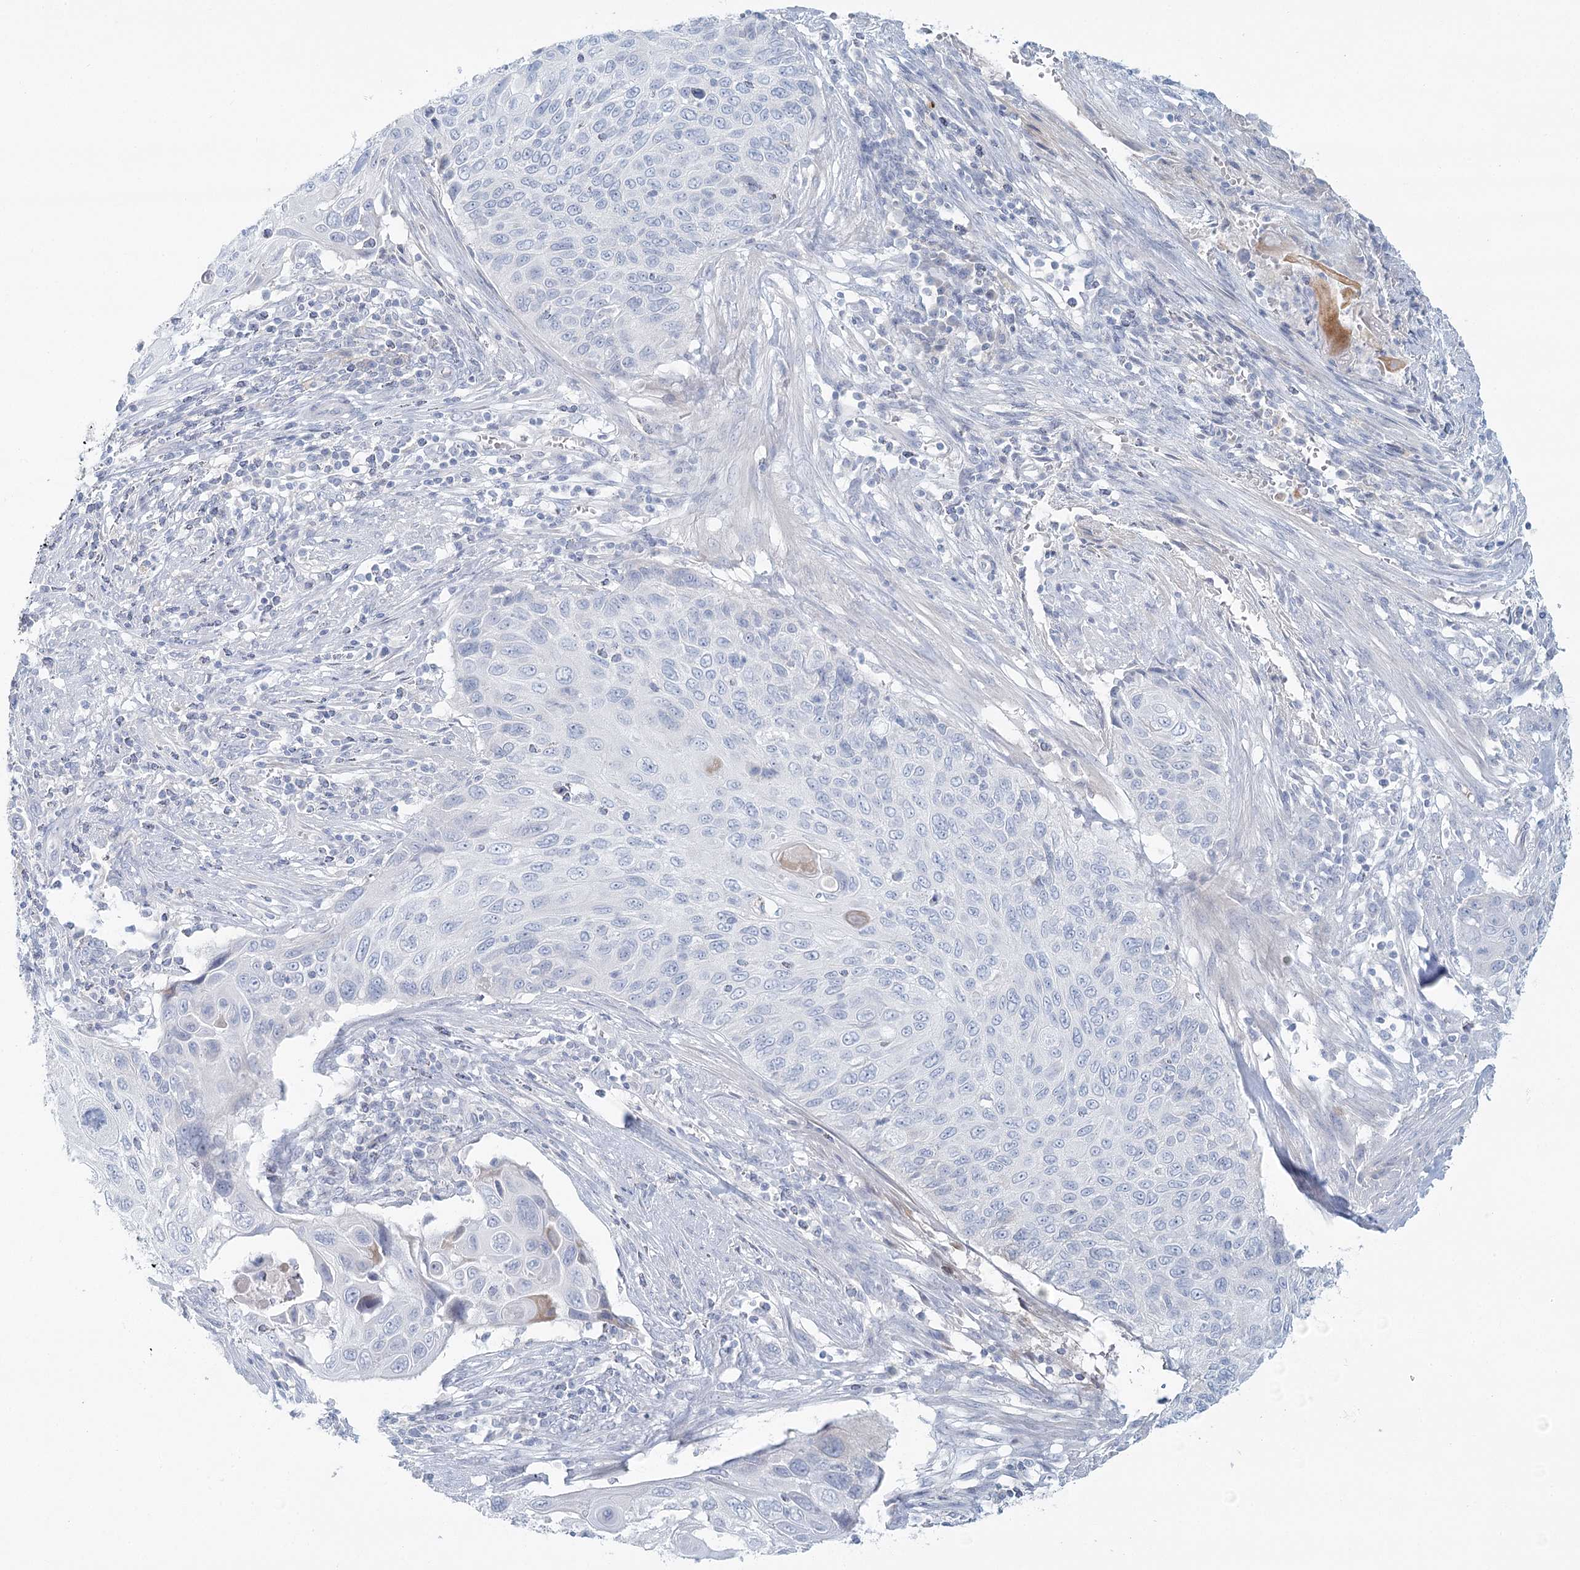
{"staining": {"intensity": "negative", "quantity": "none", "location": "none"}, "tissue": "cervical cancer", "cell_type": "Tumor cells", "image_type": "cancer", "snomed": [{"axis": "morphology", "description": "Squamous cell carcinoma, NOS"}, {"axis": "topography", "description": "Cervix"}], "caption": "DAB immunohistochemical staining of human cervical squamous cell carcinoma shows no significant expression in tumor cells.", "gene": "DMGDH", "patient": {"sex": "female", "age": 70}}